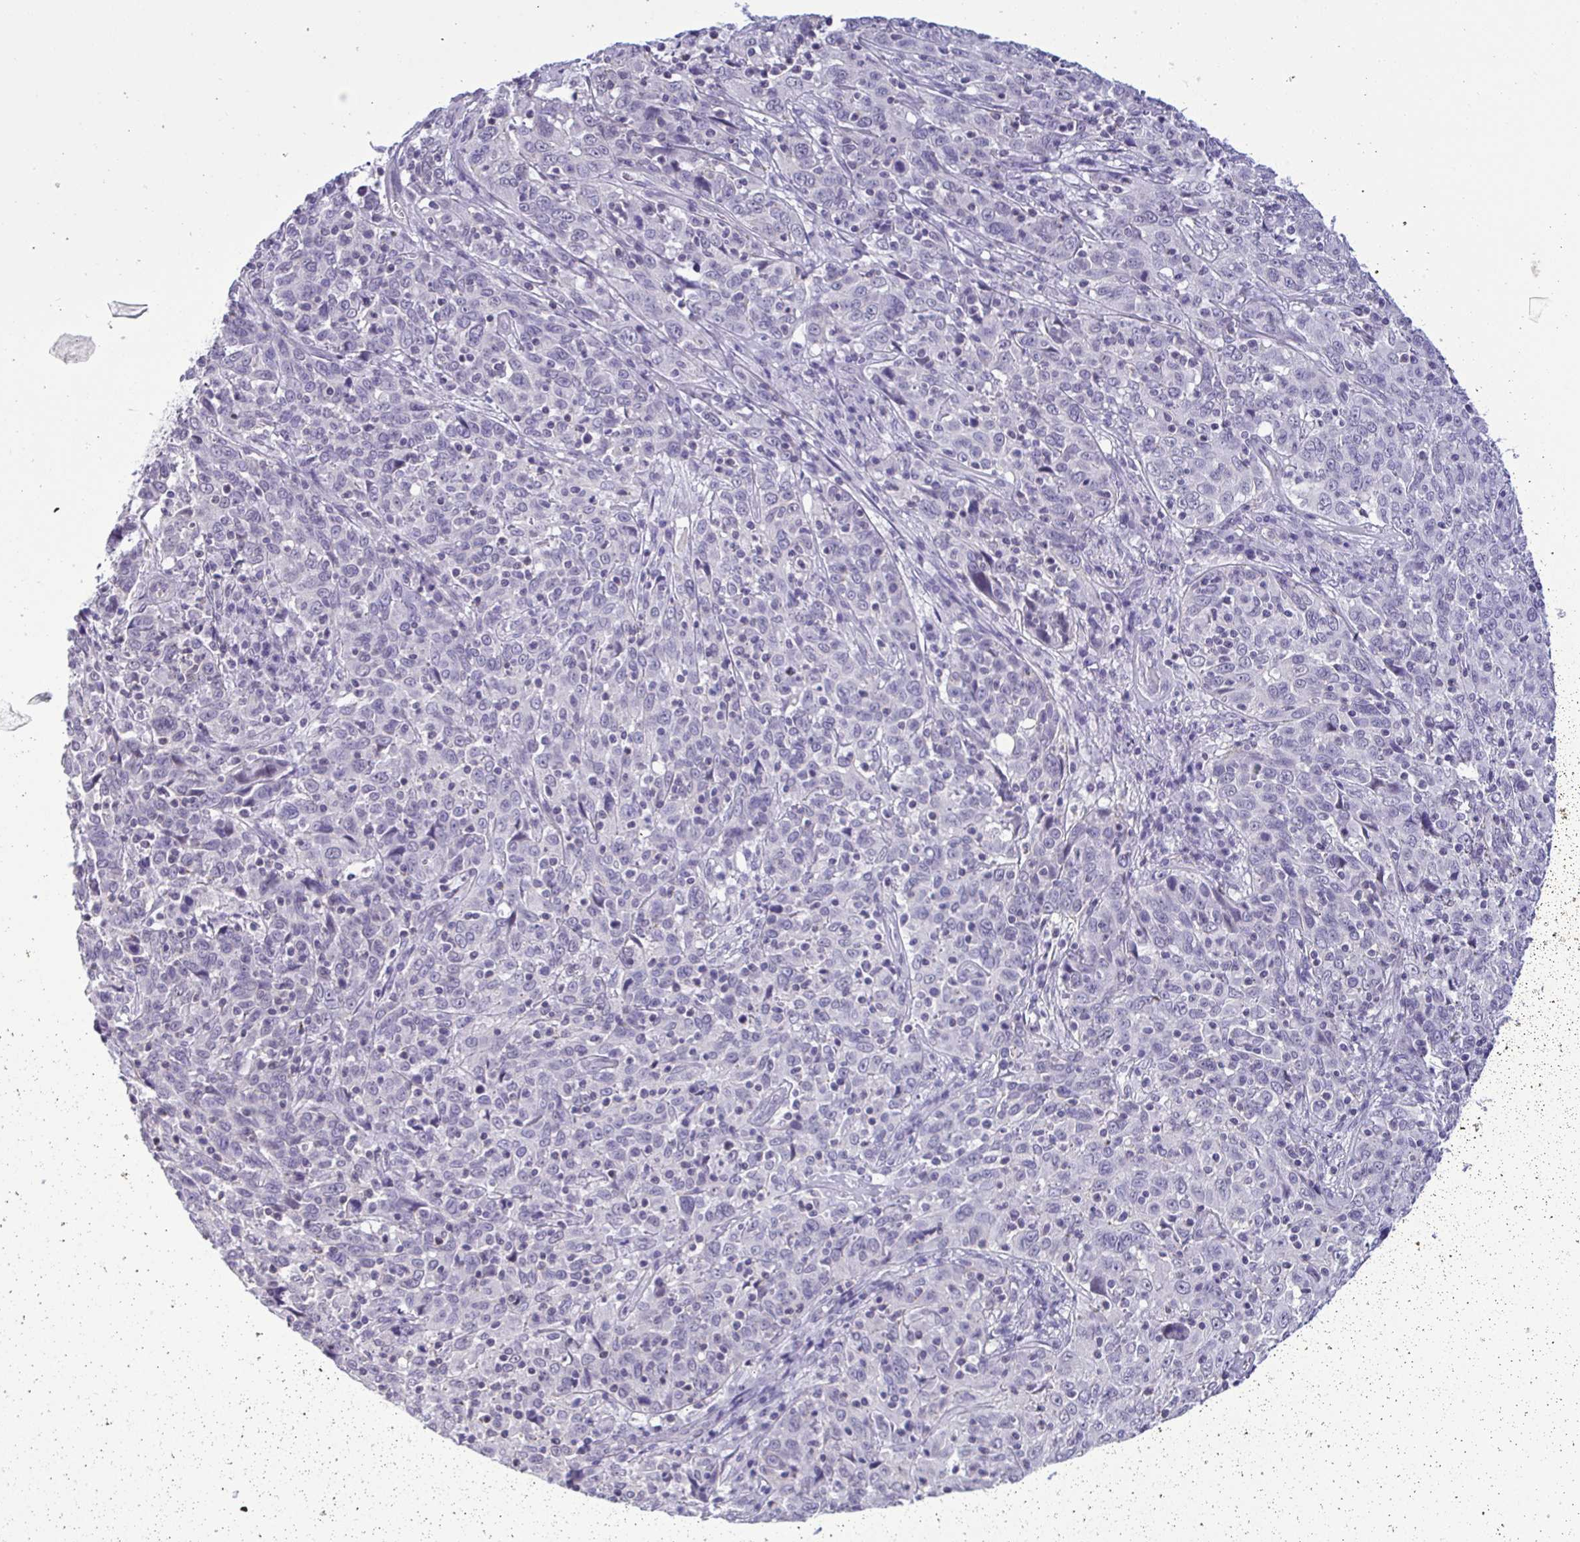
{"staining": {"intensity": "negative", "quantity": "none", "location": "none"}, "tissue": "cervical cancer", "cell_type": "Tumor cells", "image_type": "cancer", "snomed": [{"axis": "morphology", "description": "Squamous cell carcinoma, NOS"}, {"axis": "topography", "description": "Cervix"}], "caption": "A high-resolution histopathology image shows immunohistochemistry (IHC) staining of cervical squamous cell carcinoma, which reveals no significant staining in tumor cells.", "gene": "YBX2", "patient": {"sex": "female", "age": 46}}